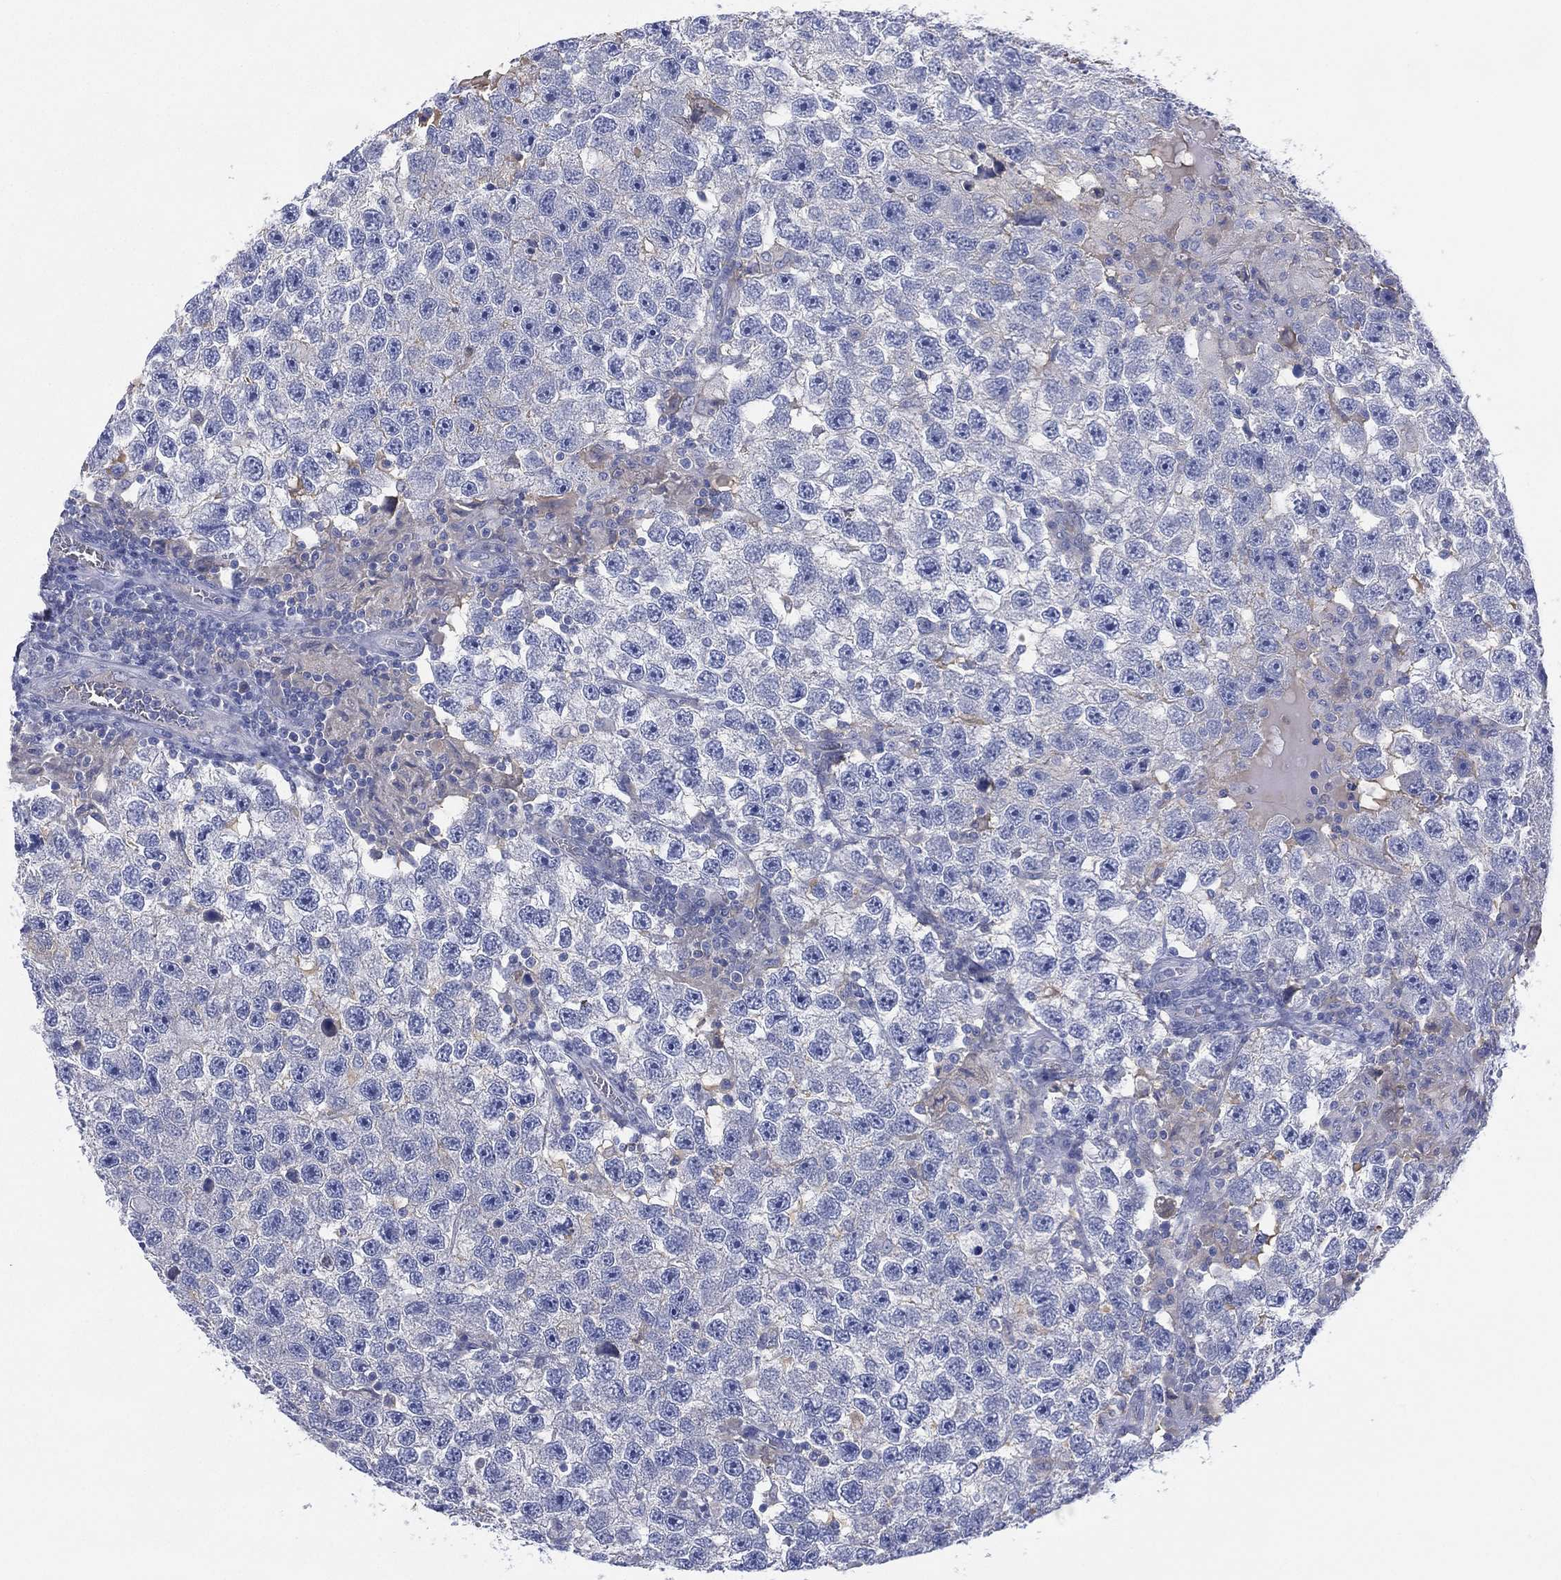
{"staining": {"intensity": "negative", "quantity": "none", "location": "none"}, "tissue": "testis cancer", "cell_type": "Tumor cells", "image_type": "cancer", "snomed": [{"axis": "morphology", "description": "Seminoma, NOS"}, {"axis": "topography", "description": "Testis"}], "caption": "Protein analysis of testis cancer (seminoma) displays no significant staining in tumor cells.", "gene": "CYP2D6", "patient": {"sex": "male", "age": 26}}